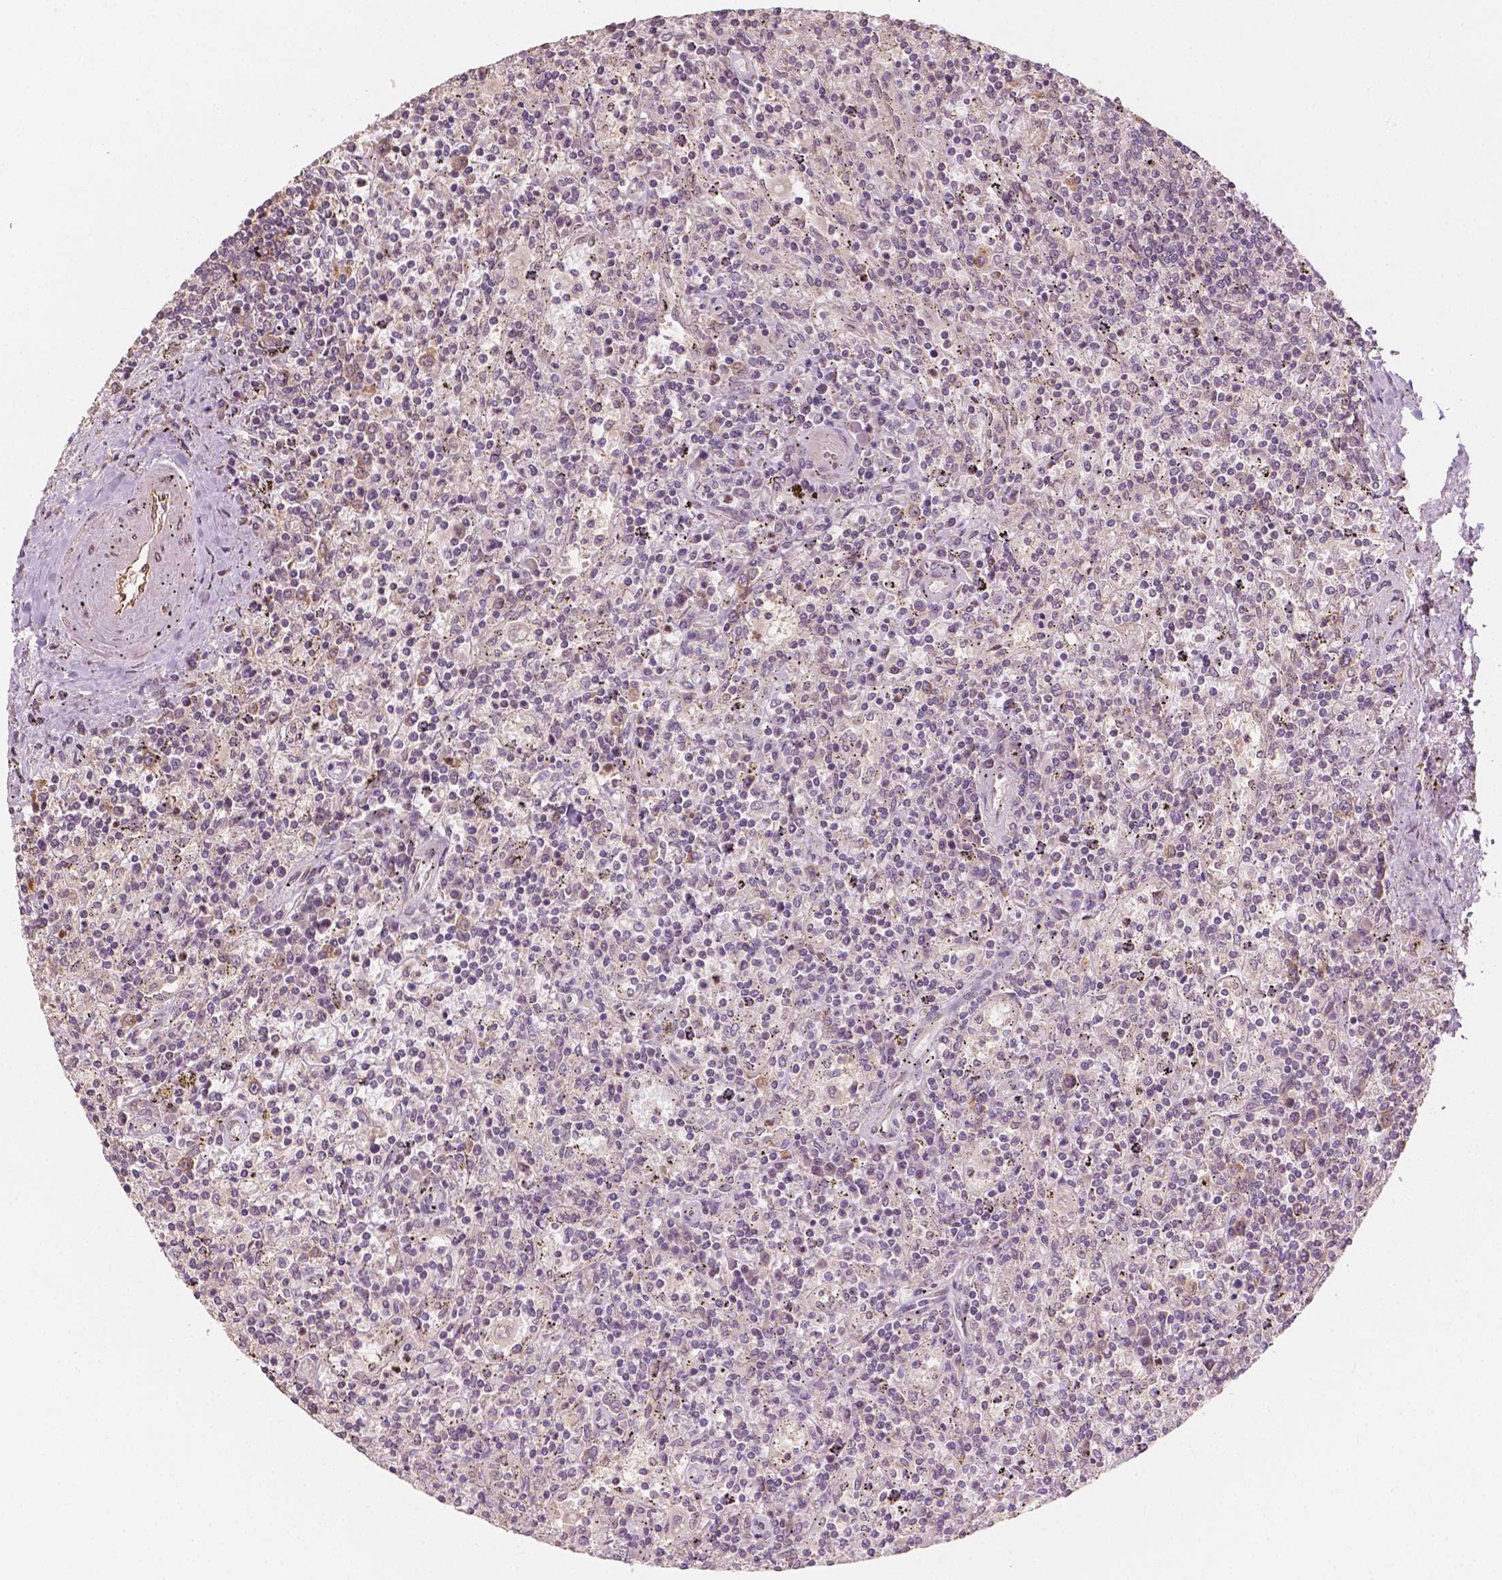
{"staining": {"intensity": "negative", "quantity": "none", "location": "none"}, "tissue": "lymphoma", "cell_type": "Tumor cells", "image_type": "cancer", "snomed": [{"axis": "morphology", "description": "Malignant lymphoma, non-Hodgkin's type, Low grade"}, {"axis": "topography", "description": "Spleen"}], "caption": "The IHC micrograph has no significant expression in tumor cells of lymphoma tissue.", "gene": "G3BP1", "patient": {"sex": "male", "age": 62}}